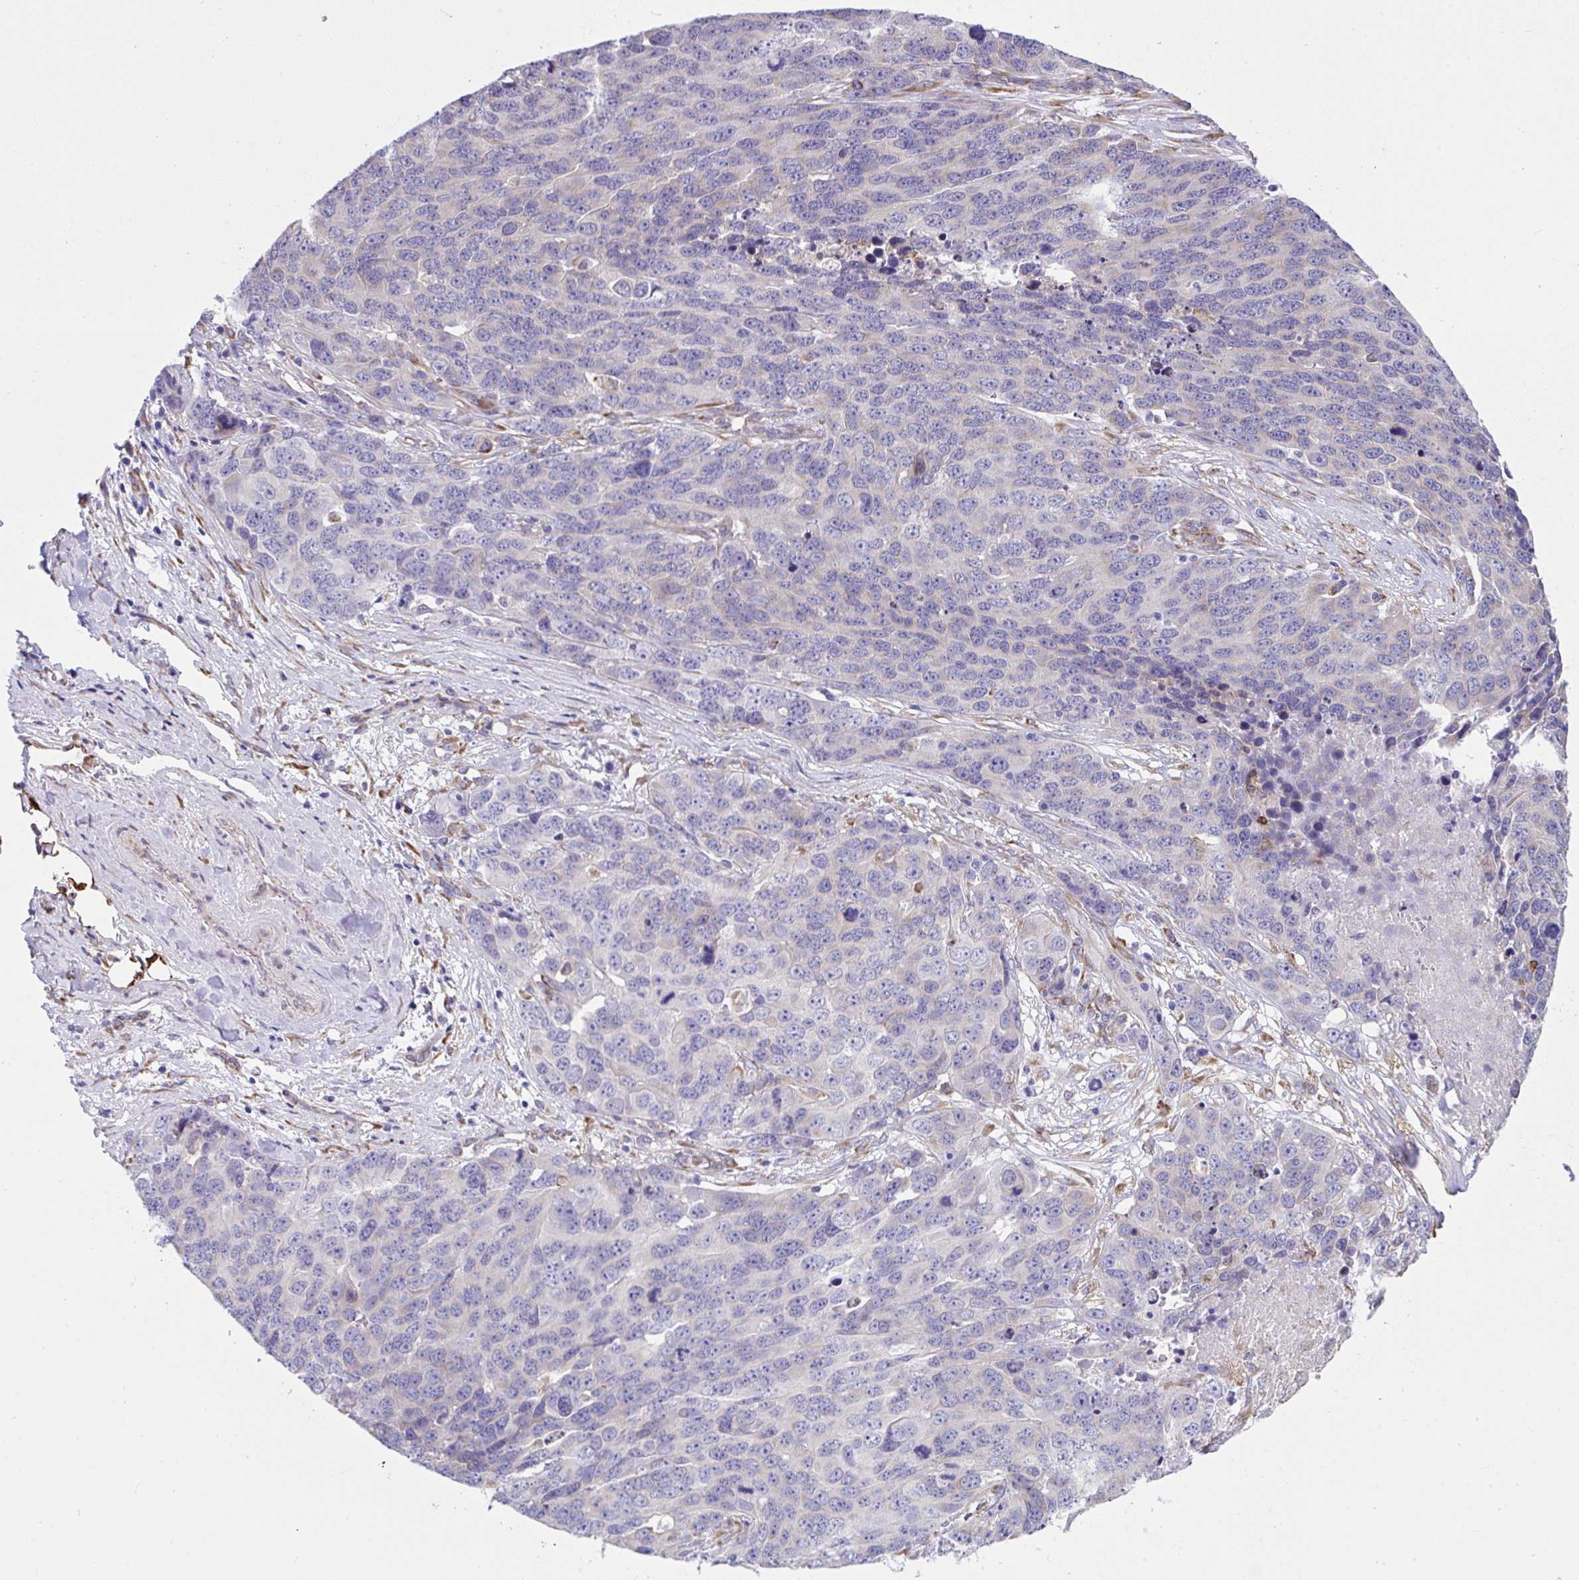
{"staining": {"intensity": "negative", "quantity": "none", "location": "none"}, "tissue": "ovarian cancer", "cell_type": "Tumor cells", "image_type": "cancer", "snomed": [{"axis": "morphology", "description": "Cystadenocarcinoma, serous, NOS"}, {"axis": "topography", "description": "Ovary"}], "caption": "Protein analysis of ovarian serous cystadenocarcinoma displays no significant positivity in tumor cells.", "gene": "ASPH", "patient": {"sex": "female", "age": 76}}